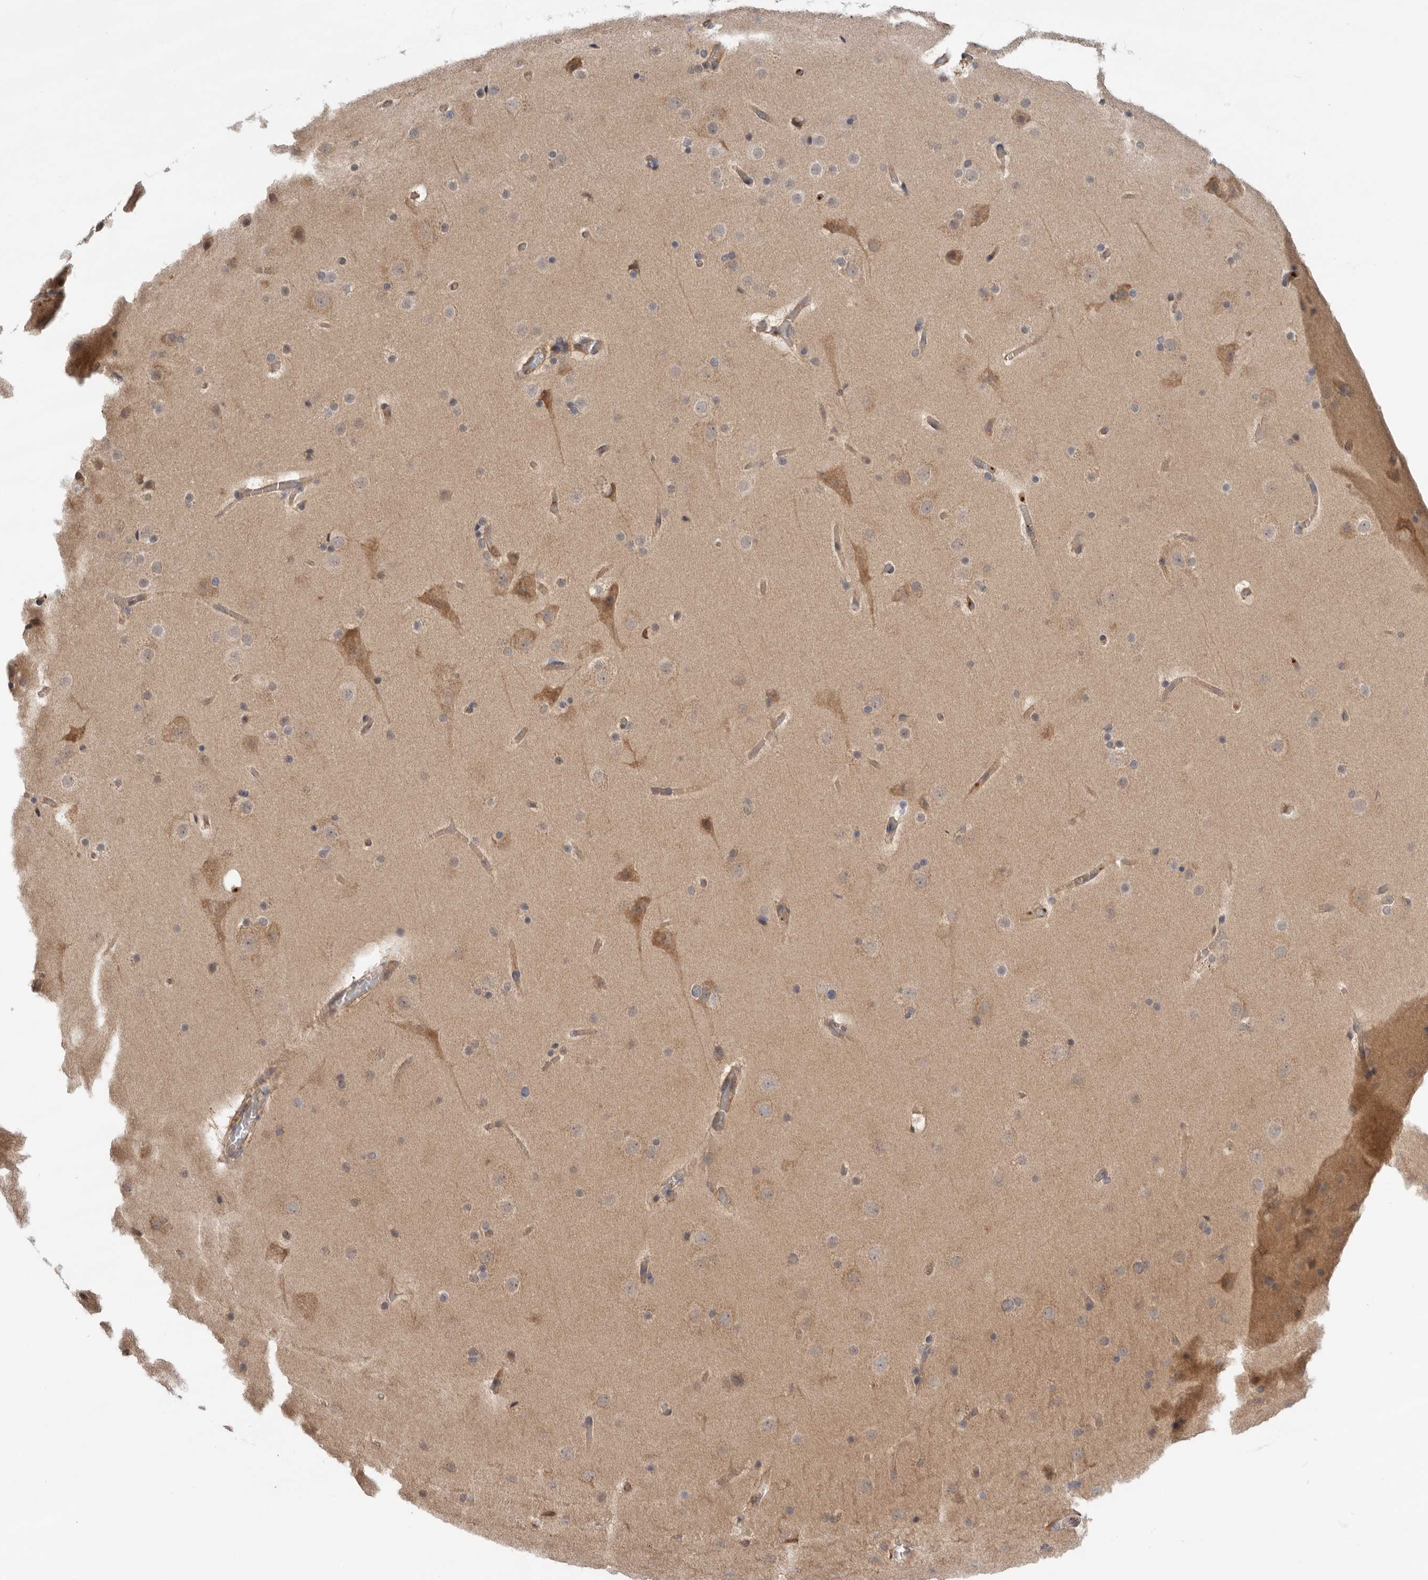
{"staining": {"intensity": "weak", "quantity": ">75%", "location": "cytoplasmic/membranous"}, "tissue": "cerebral cortex", "cell_type": "Endothelial cells", "image_type": "normal", "snomed": [{"axis": "morphology", "description": "Normal tissue, NOS"}, {"axis": "topography", "description": "Cerebral cortex"}], "caption": "Benign cerebral cortex shows weak cytoplasmic/membranous positivity in approximately >75% of endothelial cells.", "gene": "CDC42BPB", "patient": {"sex": "male", "age": 57}}